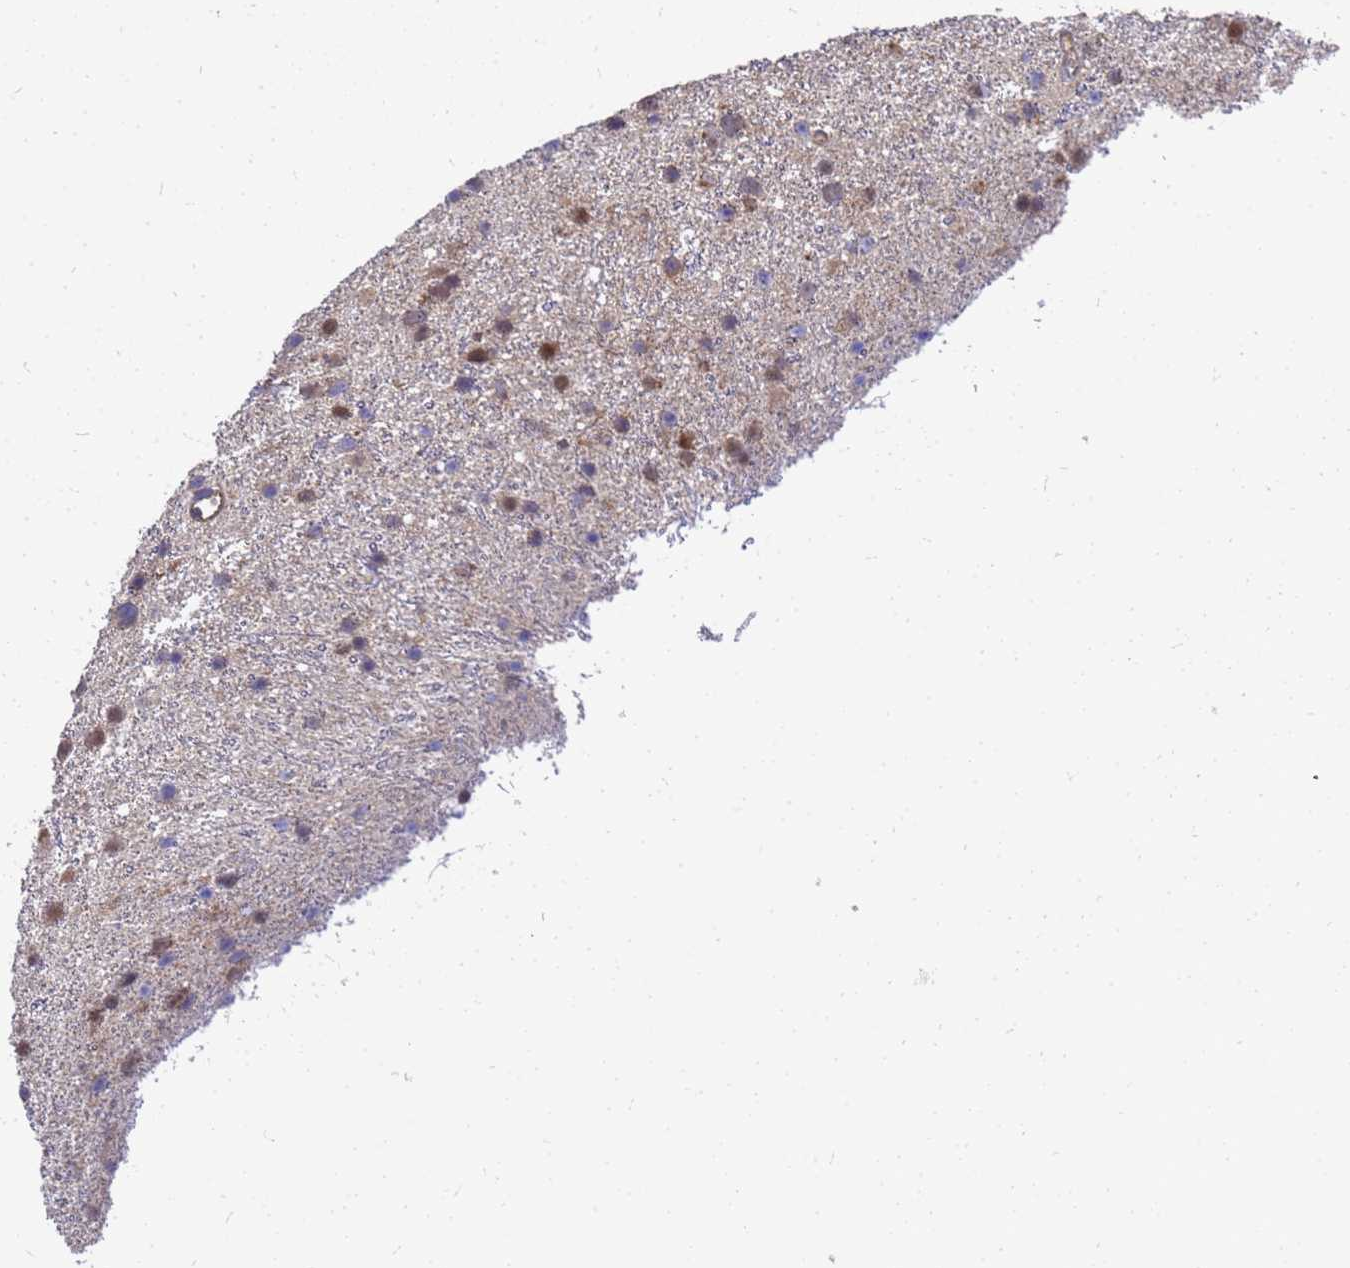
{"staining": {"intensity": "strong", "quantity": ">75%", "location": "nuclear"}, "tissue": "glioma", "cell_type": "Tumor cells", "image_type": "cancer", "snomed": [{"axis": "morphology", "description": "Glioma, malignant, Low grade"}, {"axis": "topography", "description": "Cerebral cortex"}], "caption": "Protein analysis of malignant glioma (low-grade) tissue shows strong nuclear positivity in about >75% of tumor cells.", "gene": "SLC35E2B", "patient": {"sex": "female", "age": 39}}